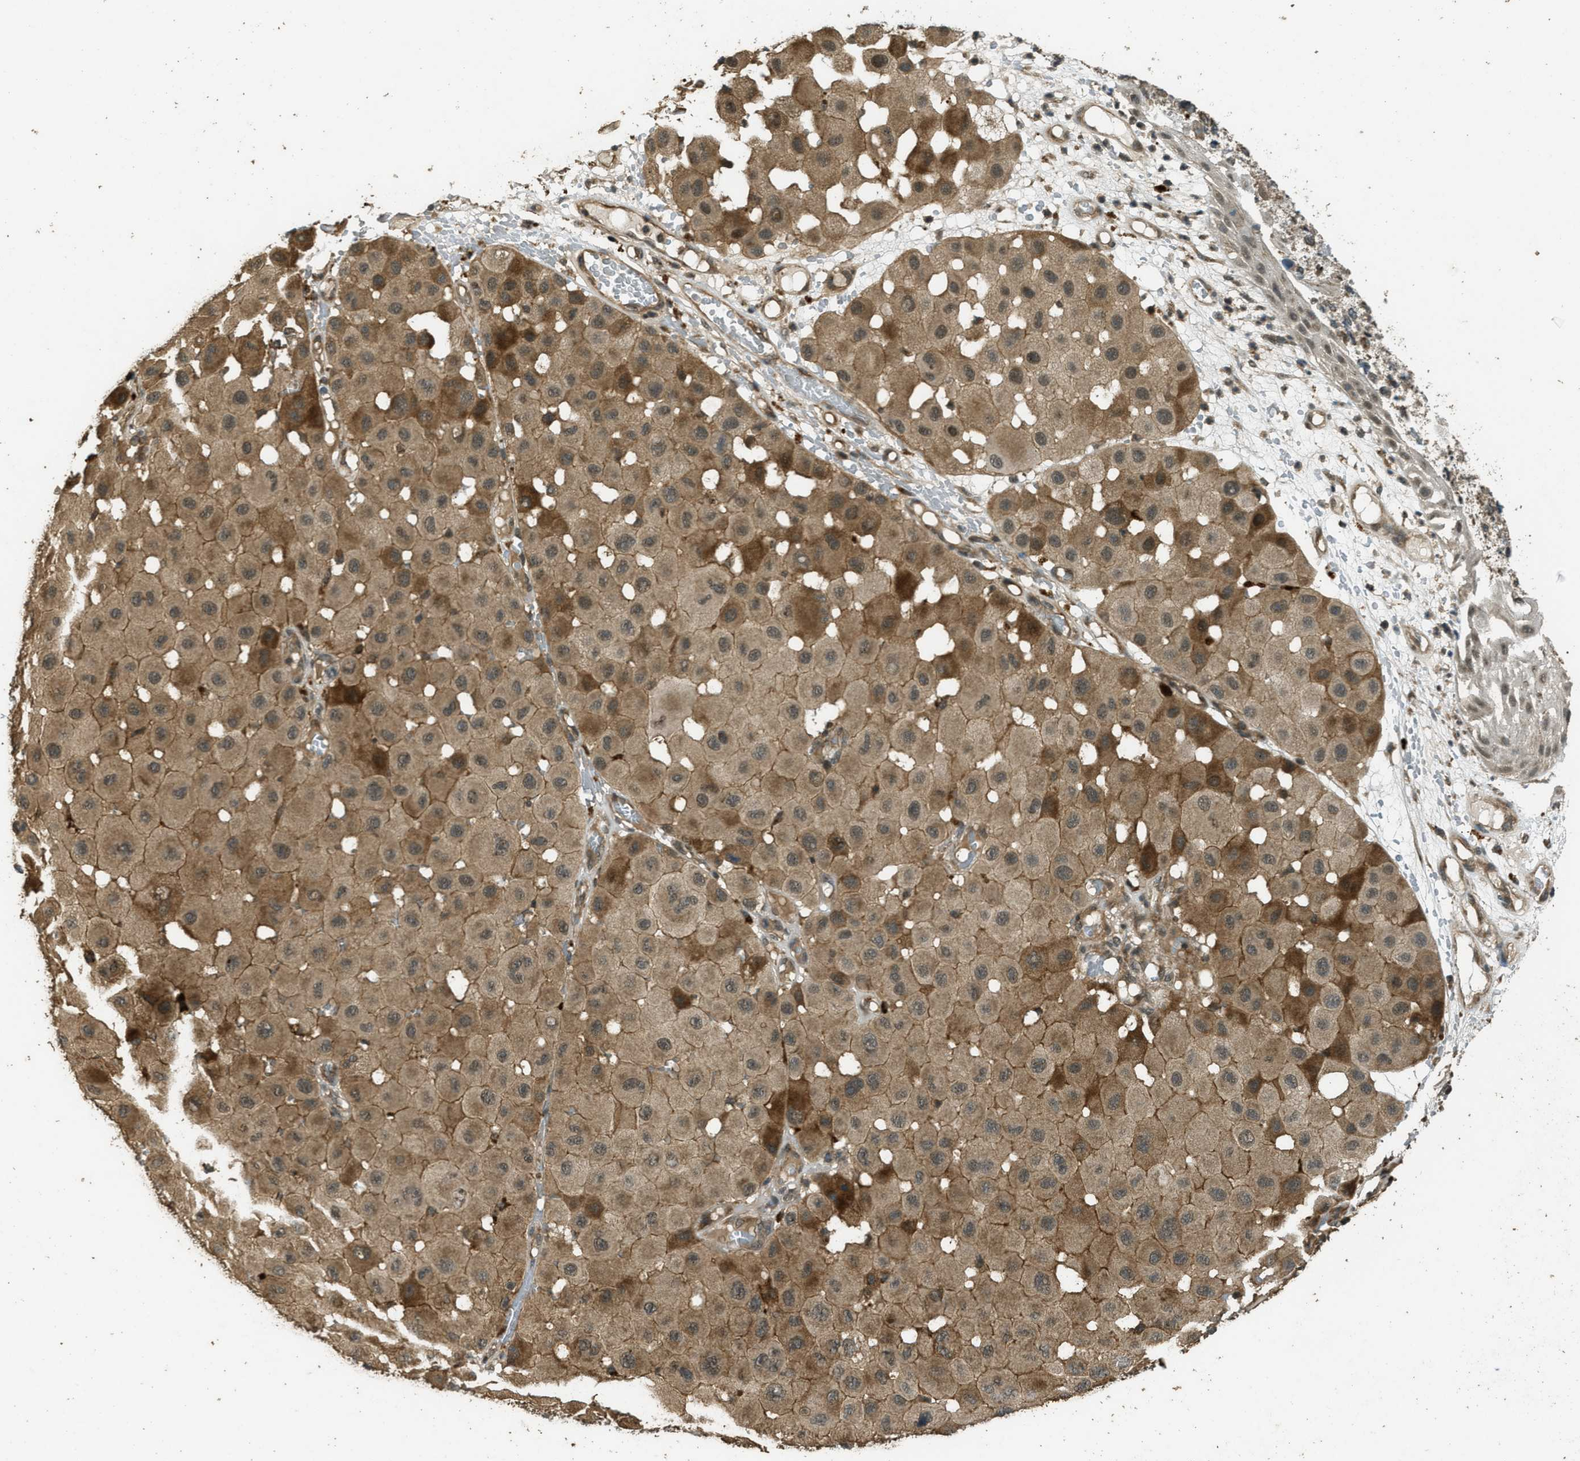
{"staining": {"intensity": "moderate", "quantity": ">75%", "location": "cytoplasmic/membranous"}, "tissue": "melanoma", "cell_type": "Tumor cells", "image_type": "cancer", "snomed": [{"axis": "morphology", "description": "Malignant melanoma, NOS"}, {"axis": "topography", "description": "Skin"}], "caption": "This micrograph displays immunohistochemistry staining of malignant melanoma, with medium moderate cytoplasmic/membranous expression in approximately >75% of tumor cells.", "gene": "PPP6R3", "patient": {"sex": "female", "age": 81}}